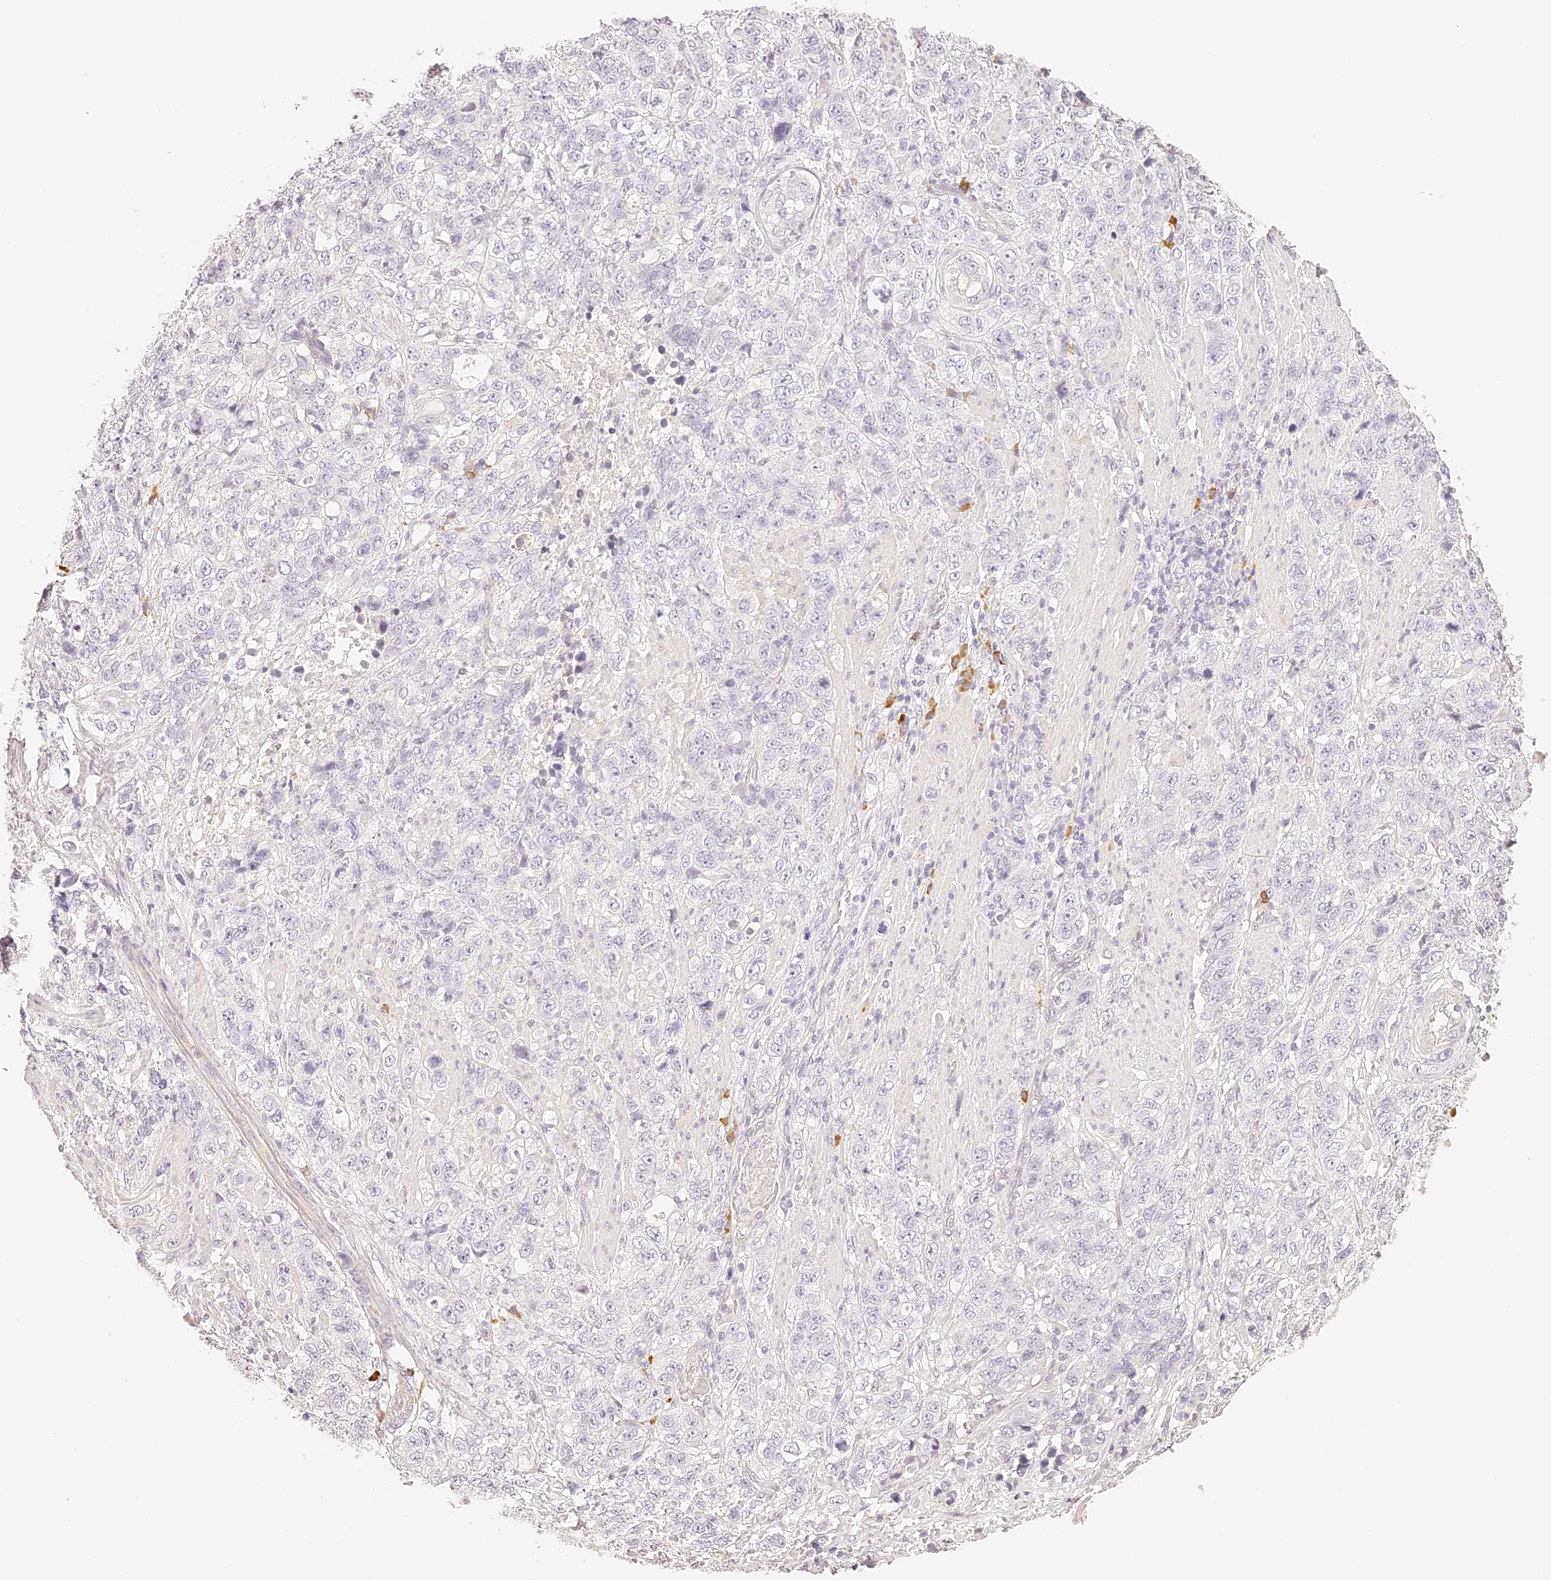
{"staining": {"intensity": "negative", "quantity": "none", "location": "none"}, "tissue": "stomach cancer", "cell_type": "Tumor cells", "image_type": "cancer", "snomed": [{"axis": "morphology", "description": "Adenocarcinoma, NOS"}, {"axis": "topography", "description": "Stomach"}], "caption": "Stomach adenocarcinoma was stained to show a protein in brown. There is no significant positivity in tumor cells. (IHC, brightfield microscopy, high magnification).", "gene": "TRIM45", "patient": {"sex": "male", "age": 48}}